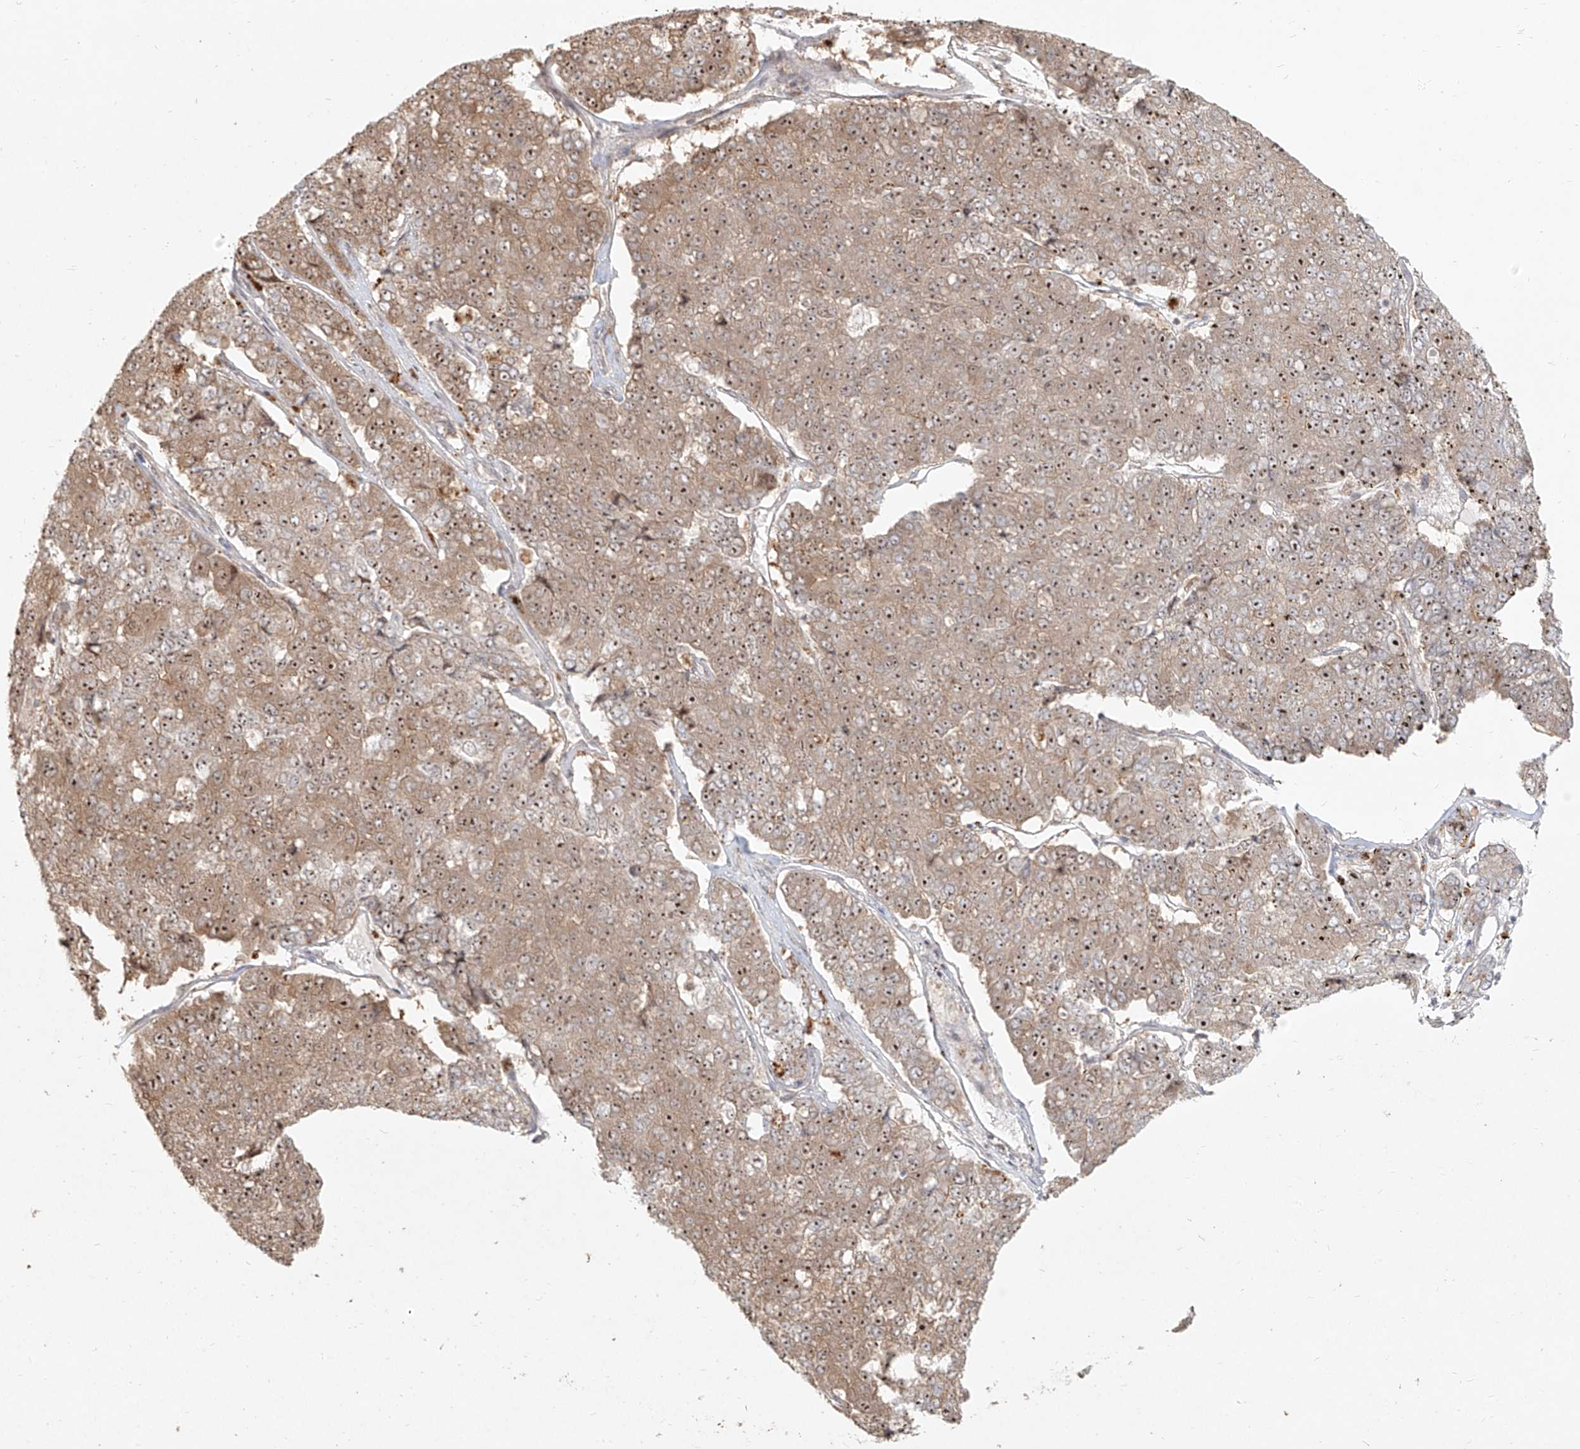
{"staining": {"intensity": "moderate", "quantity": ">75%", "location": "cytoplasmic/membranous,nuclear"}, "tissue": "pancreatic cancer", "cell_type": "Tumor cells", "image_type": "cancer", "snomed": [{"axis": "morphology", "description": "Adenocarcinoma, NOS"}, {"axis": "topography", "description": "Pancreas"}], "caption": "Pancreatic cancer was stained to show a protein in brown. There is medium levels of moderate cytoplasmic/membranous and nuclear positivity in approximately >75% of tumor cells.", "gene": "BYSL", "patient": {"sex": "male", "age": 50}}